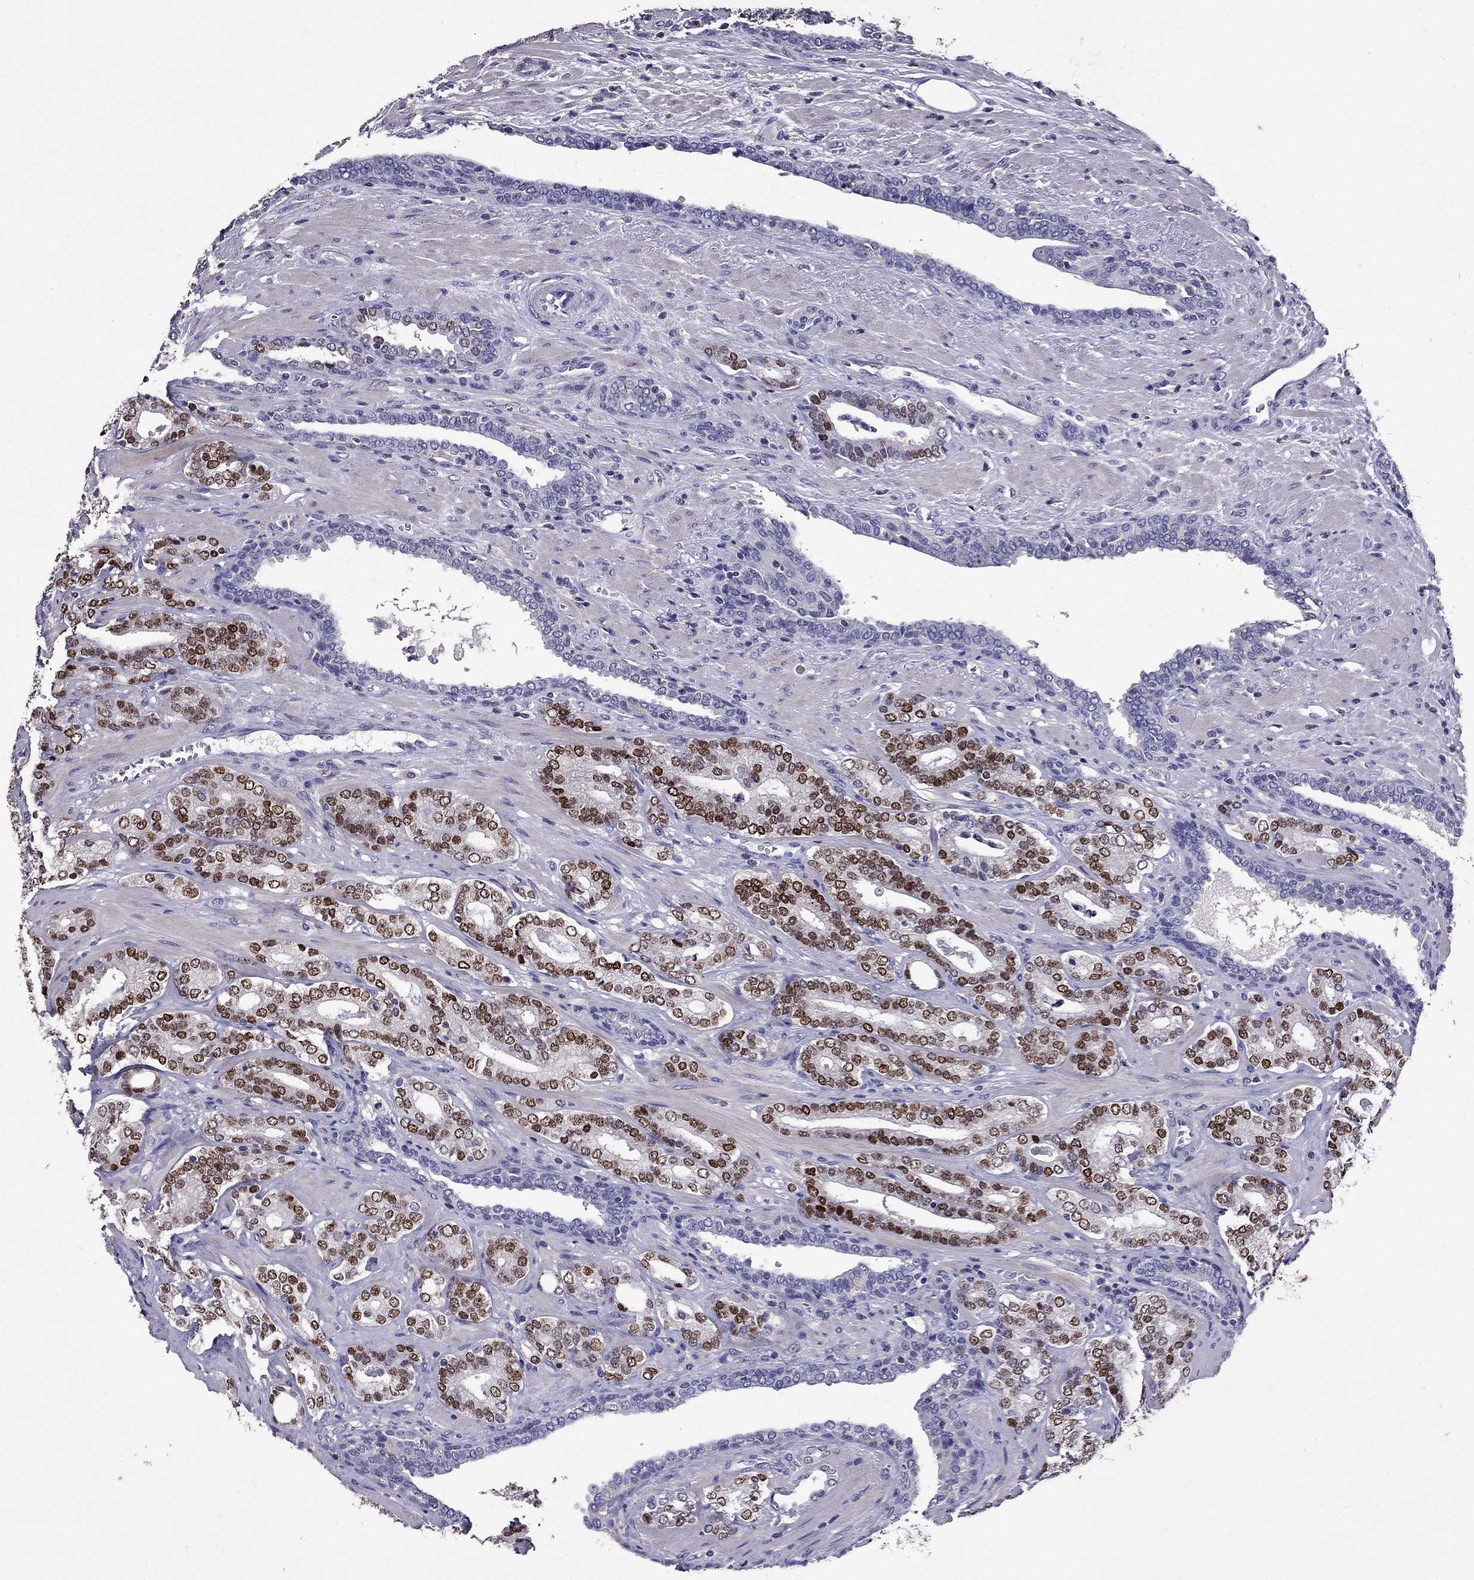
{"staining": {"intensity": "strong", "quantity": ">75%", "location": "nuclear"}, "tissue": "prostate cancer", "cell_type": "Tumor cells", "image_type": "cancer", "snomed": [{"axis": "morphology", "description": "Adenocarcinoma, Low grade"}, {"axis": "topography", "description": "Prostate"}], "caption": "A histopathology image of prostate cancer stained for a protein displays strong nuclear brown staining in tumor cells.", "gene": "NKX3-1", "patient": {"sex": "male", "age": 61}}